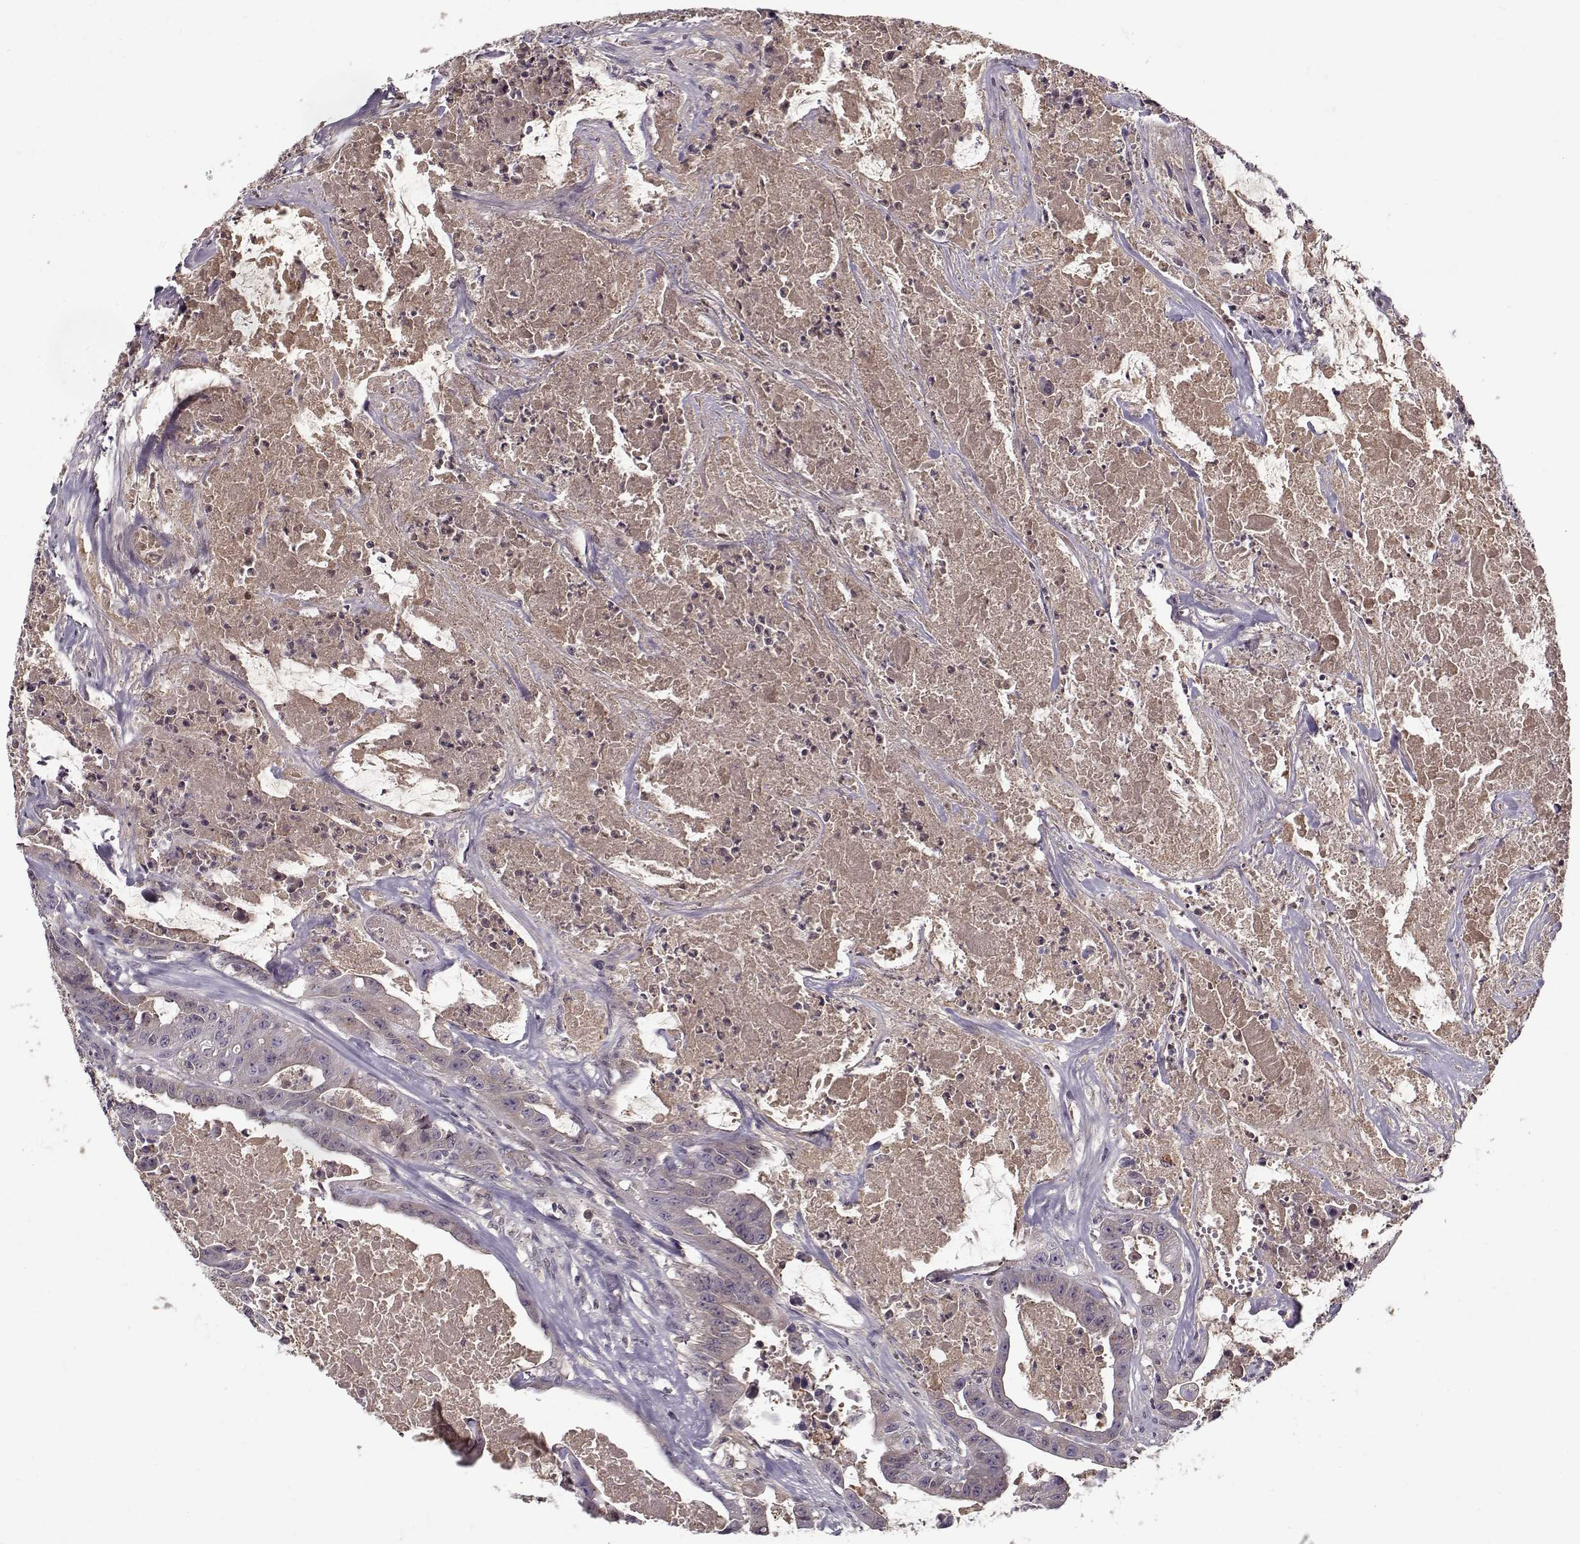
{"staining": {"intensity": "negative", "quantity": "none", "location": "none"}, "tissue": "colorectal cancer", "cell_type": "Tumor cells", "image_type": "cancer", "snomed": [{"axis": "morphology", "description": "Adenocarcinoma, NOS"}, {"axis": "topography", "description": "Colon"}], "caption": "The photomicrograph reveals no significant staining in tumor cells of colorectal cancer (adenocarcinoma).", "gene": "AFM", "patient": {"sex": "male", "age": 33}}